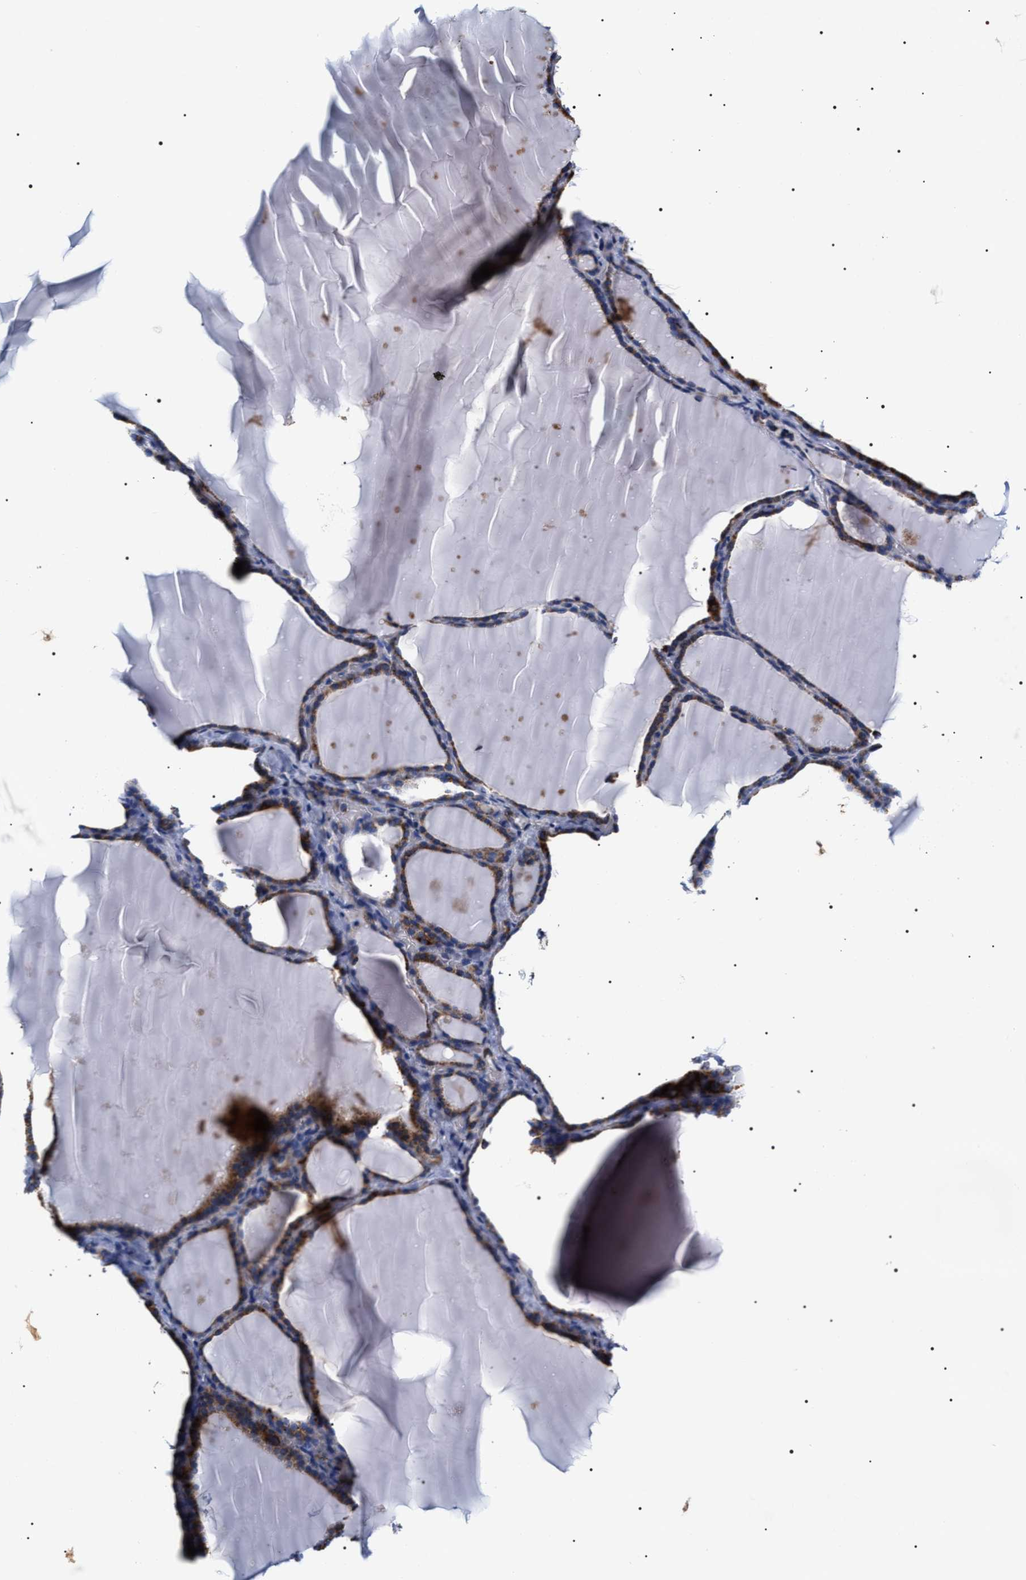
{"staining": {"intensity": "strong", "quantity": ">75%", "location": "cytoplasmic/membranous"}, "tissue": "thyroid gland", "cell_type": "Glandular cells", "image_type": "normal", "snomed": [{"axis": "morphology", "description": "Normal tissue, NOS"}, {"axis": "topography", "description": "Thyroid gland"}], "caption": "Protein staining of normal thyroid gland displays strong cytoplasmic/membranous staining in approximately >75% of glandular cells.", "gene": "COG5", "patient": {"sex": "female", "age": 28}}